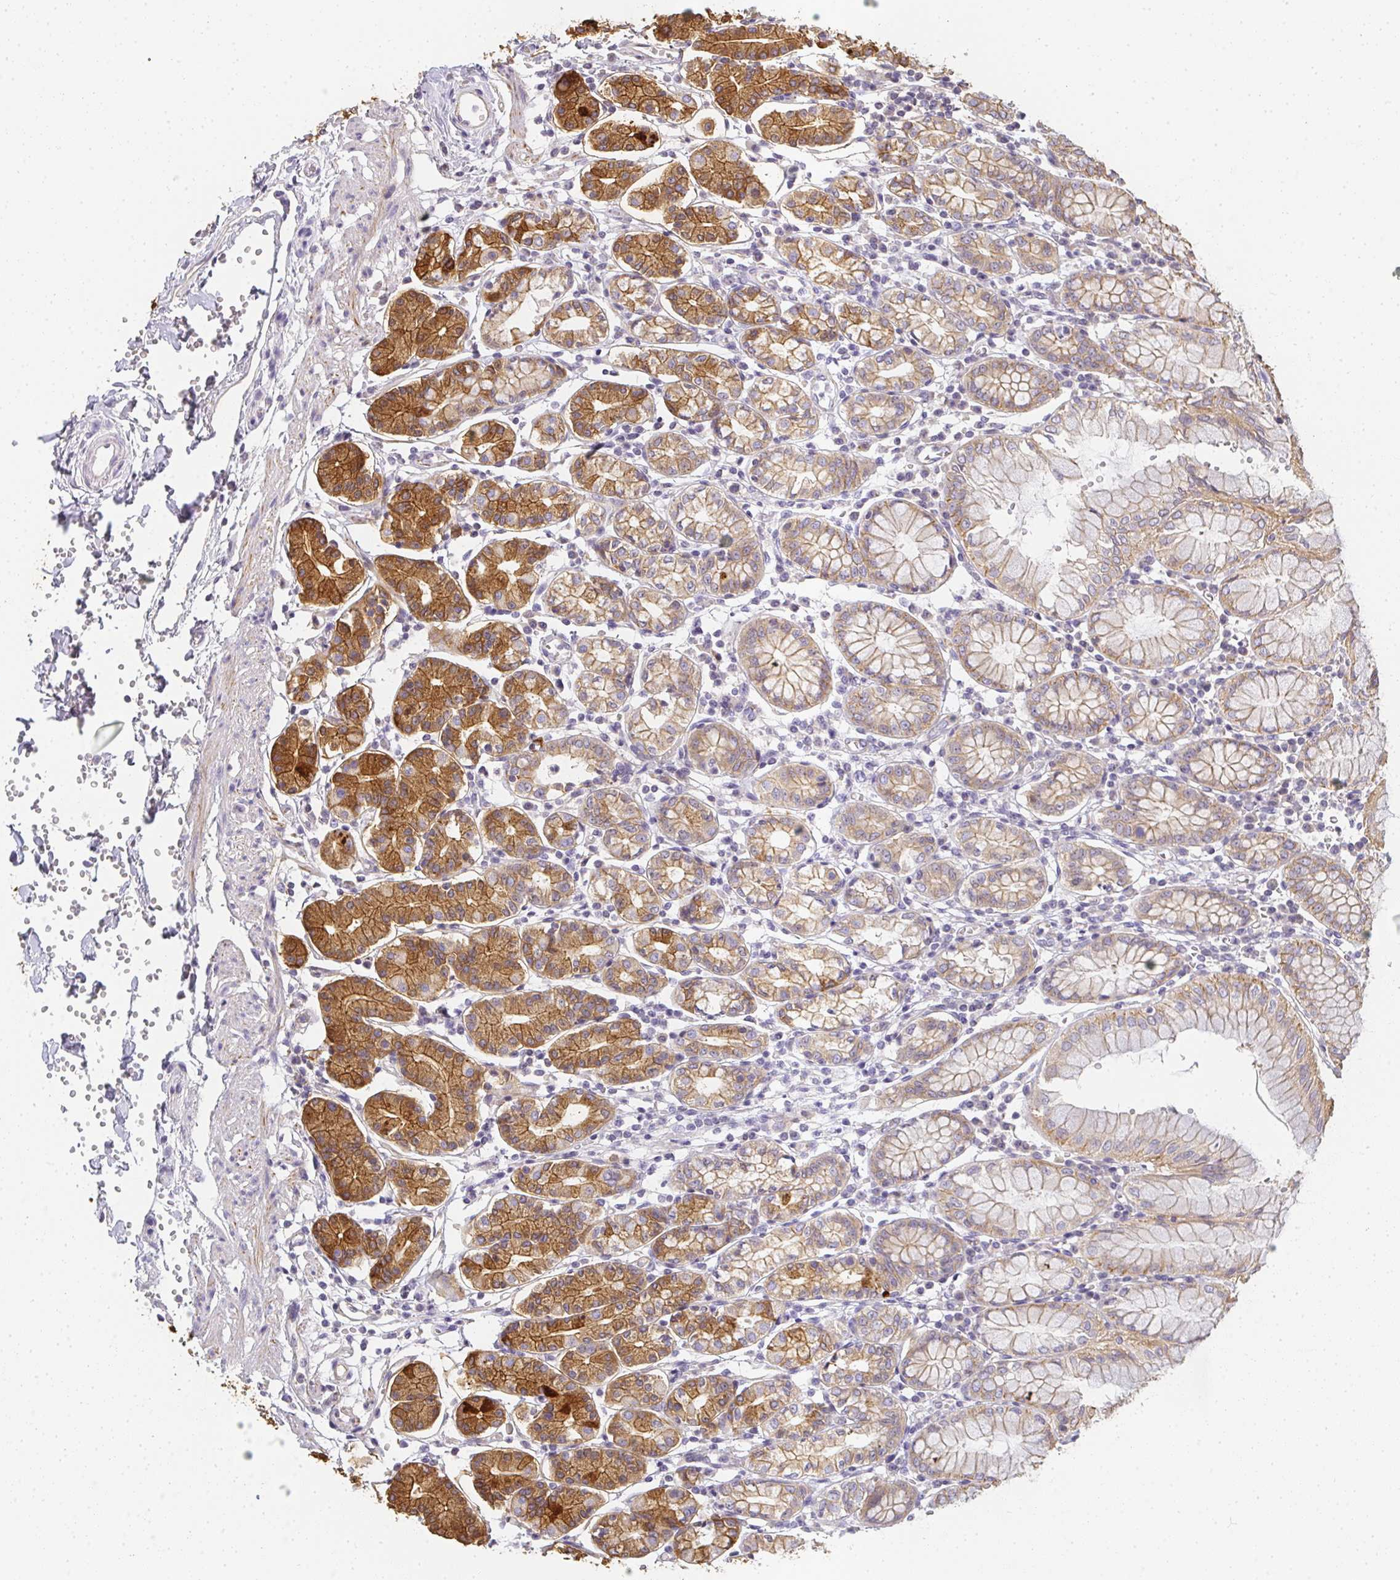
{"staining": {"intensity": "moderate", "quantity": "25%-75%", "location": "cytoplasmic/membranous"}, "tissue": "stomach", "cell_type": "Glandular cells", "image_type": "normal", "snomed": [{"axis": "morphology", "description": "Normal tissue, NOS"}, {"axis": "topography", "description": "Stomach"}], "caption": "Stomach was stained to show a protein in brown. There is medium levels of moderate cytoplasmic/membranous positivity in about 25%-75% of glandular cells. The protein is shown in brown color, while the nuclei are stained blue.", "gene": "SLC35B3", "patient": {"sex": "female", "age": 62}}